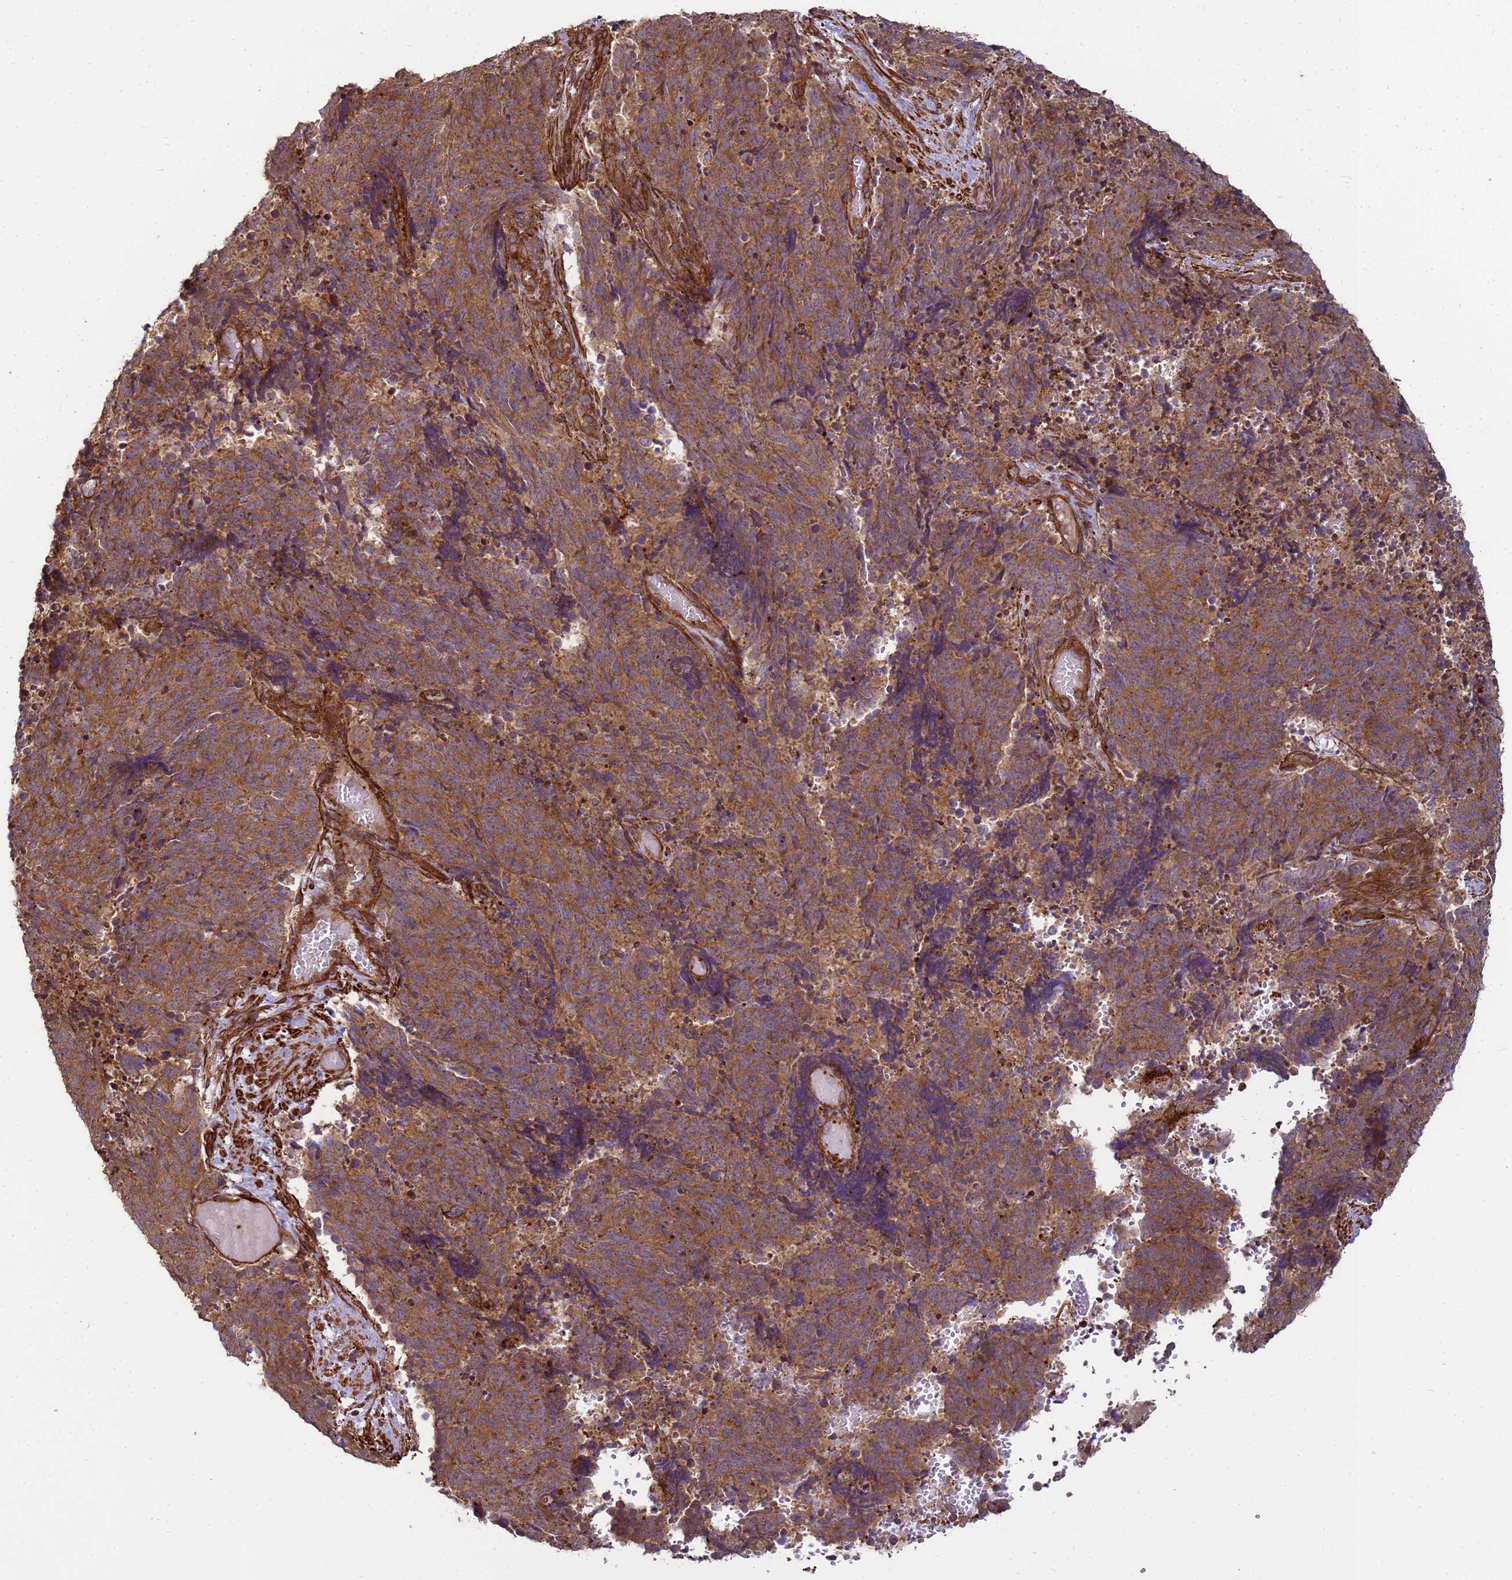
{"staining": {"intensity": "strong", "quantity": ">75%", "location": "cytoplasmic/membranous"}, "tissue": "cervical cancer", "cell_type": "Tumor cells", "image_type": "cancer", "snomed": [{"axis": "morphology", "description": "Squamous cell carcinoma, NOS"}, {"axis": "topography", "description": "Cervix"}], "caption": "This is a micrograph of immunohistochemistry (IHC) staining of cervical cancer (squamous cell carcinoma), which shows strong expression in the cytoplasmic/membranous of tumor cells.", "gene": "CNOT1", "patient": {"sex": "female", "age": 29}}